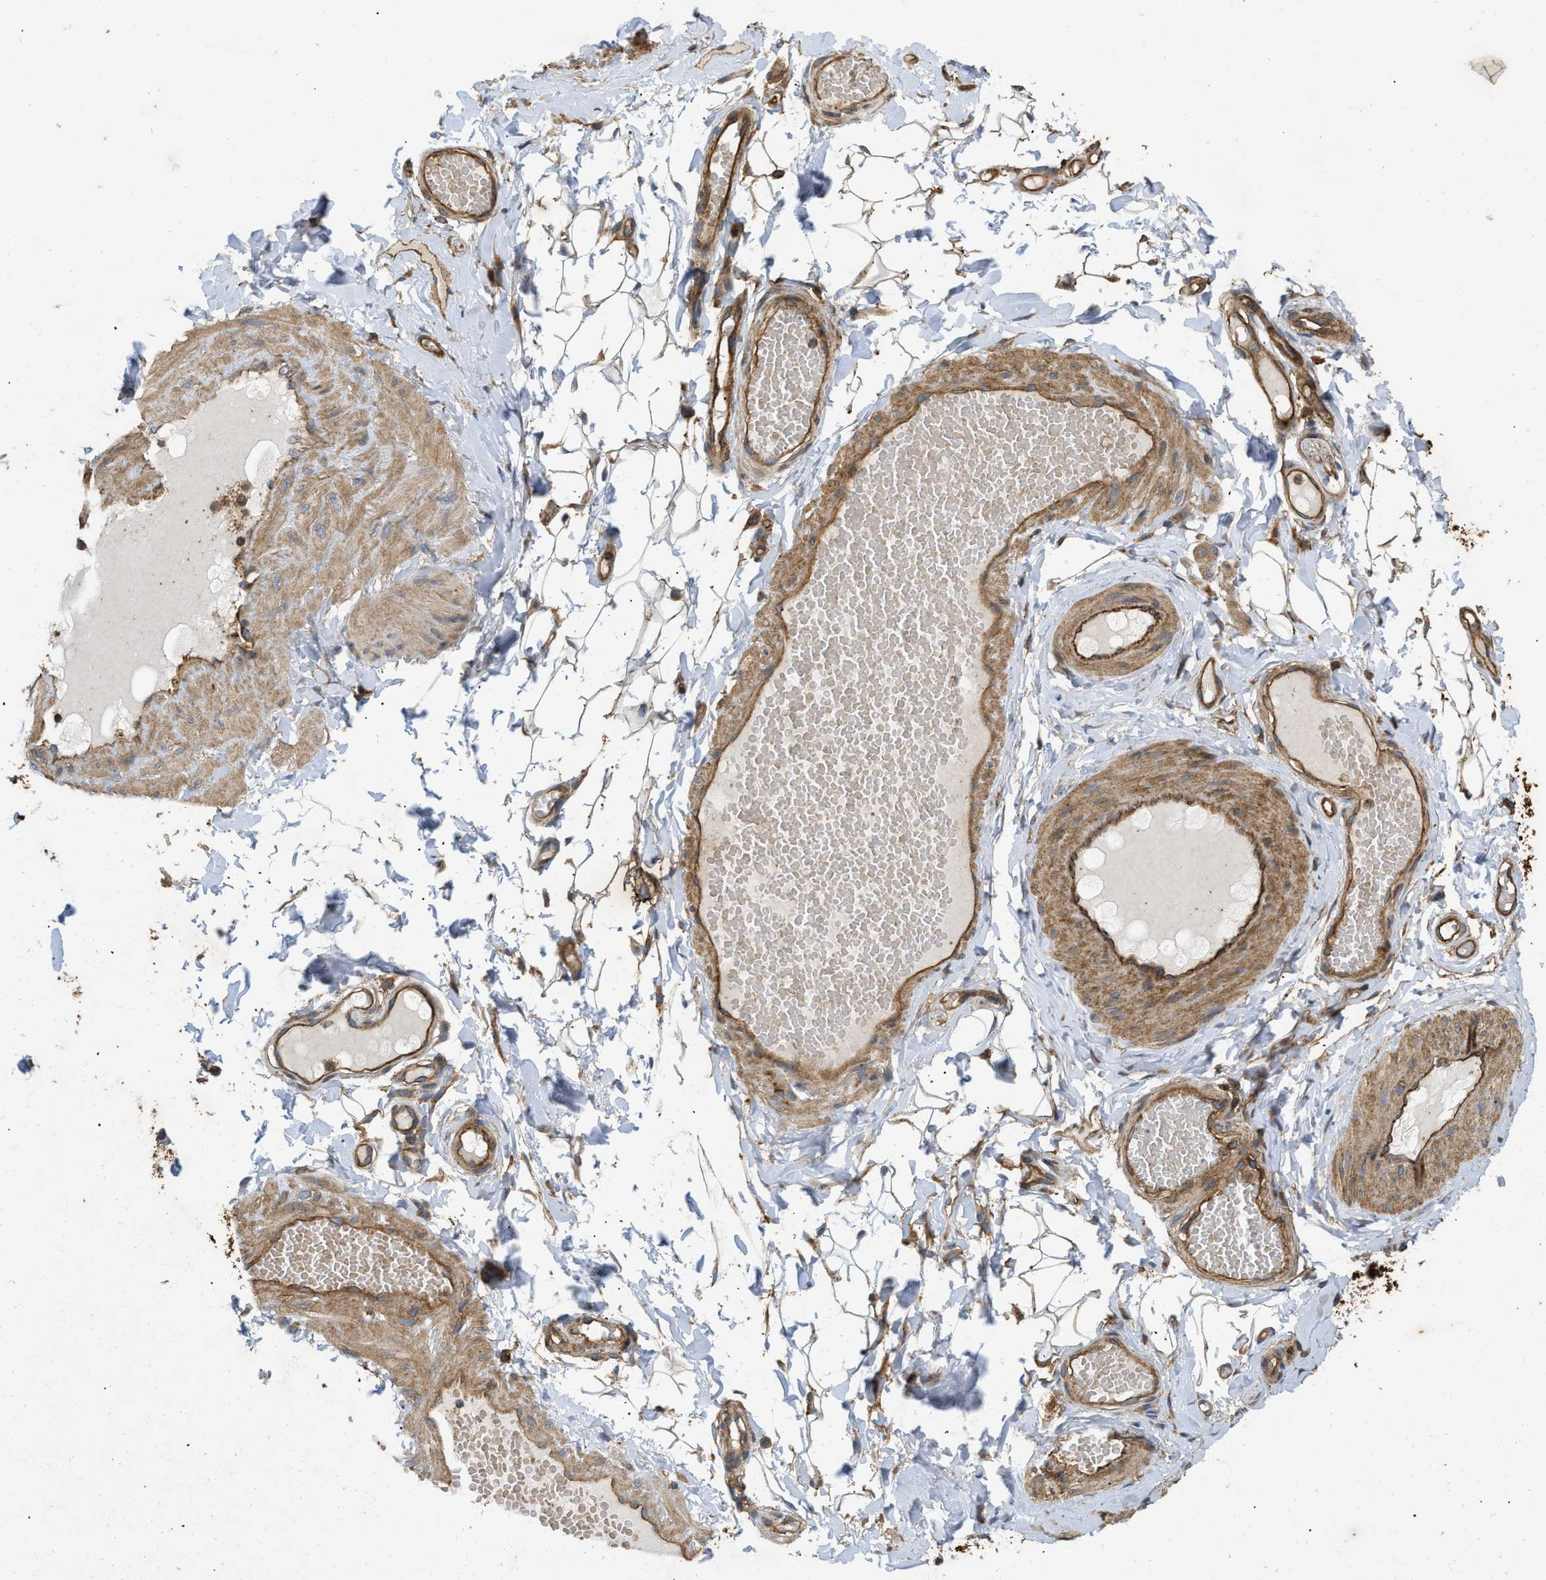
{"staining": {"intensity": "moderate", "quantity": ">75%", "location": "cytoplasmic/membranous"}, "tissue": "adipose tissue", "cell_type": "Adipocytes", "image_type": "normal", "snomed": [{"axis": "morphology", "description": "Normal tissue, NOS"}, {"axis": "topography", "description": "Adipose tissue"}, {"axis": "topography", "description": "Vascular tissue"}, {"axis": "topography", "description": "Peripheral nerve tissue"}], "caption": "Immunohistochemistry (DAB (3,3'-diaminobenzidine)) staining of normal human adipose tissue displays moderate cytoplasmic/membranous protein staining in approximately >75% of adipocytes. Nuclei are stained in blue.", "gene": "GNB4", "patient": {"sex": "male", "age": 25}}